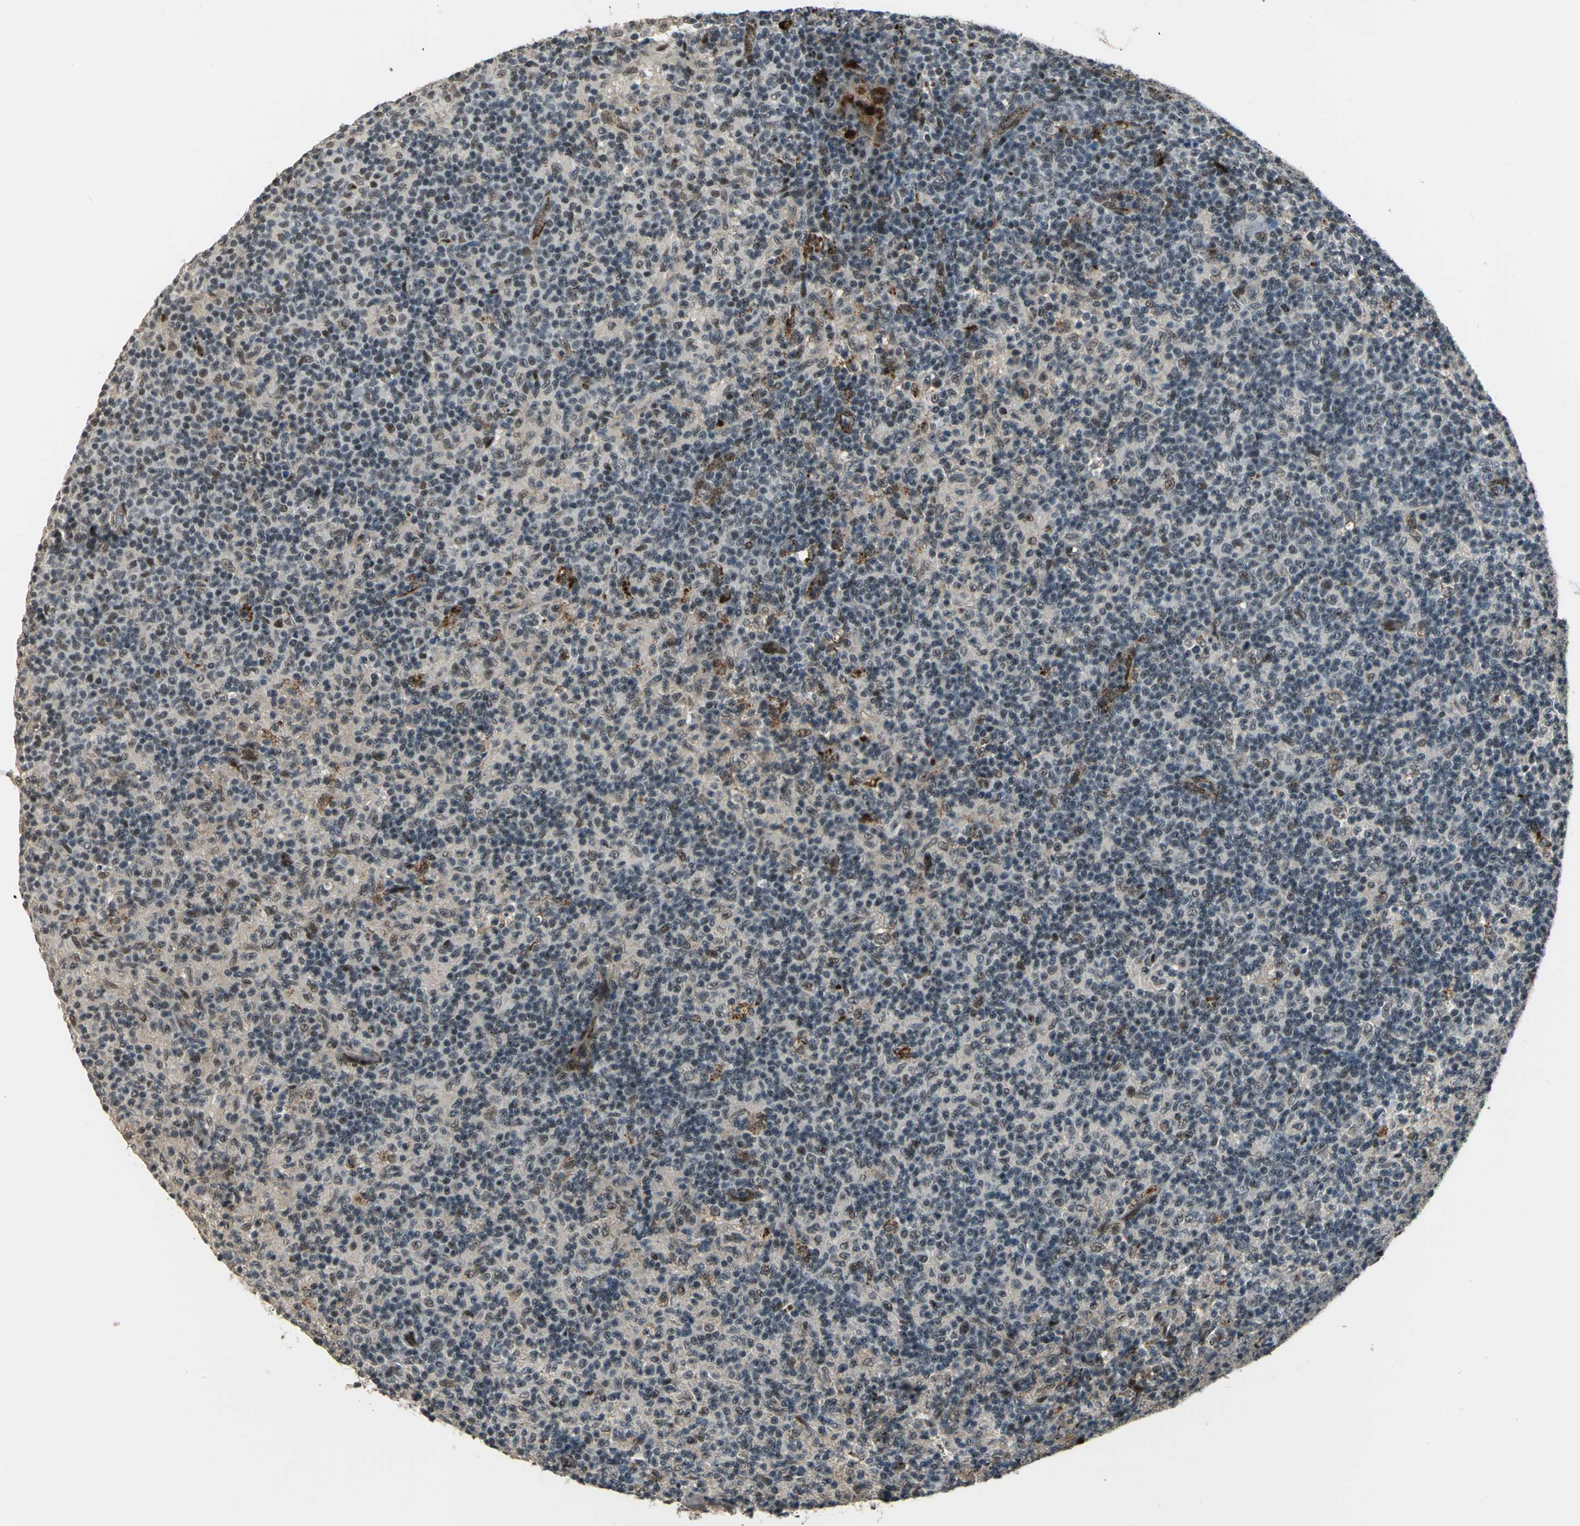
{"staining": {"intensity": "moderate", "quantity": "<25%", "location": "cytoplasmic/membranous,nuclear"}, "tissue": "lymph node", "cell_type": "Germinal center cells", "image_type": "normal", "snomed": [{"axis": "morphology", "description": "Normal tissue, NOS"}, {"axis": "morphology", "description": "Inflammation, NOS"}, {"axis": "topography", "description": "Lymph node"}], "caption": "Immunohistochemistry (IHC) micrograph of benign human lymph node stained for a protein (brown), which demonstrates low levels of moderate cytoplasmic/membranous,nuclear expression in approximately <25% of germinal center cells.", "gene": "ELF2", "patient": {"sex": "male", "age": 55}}